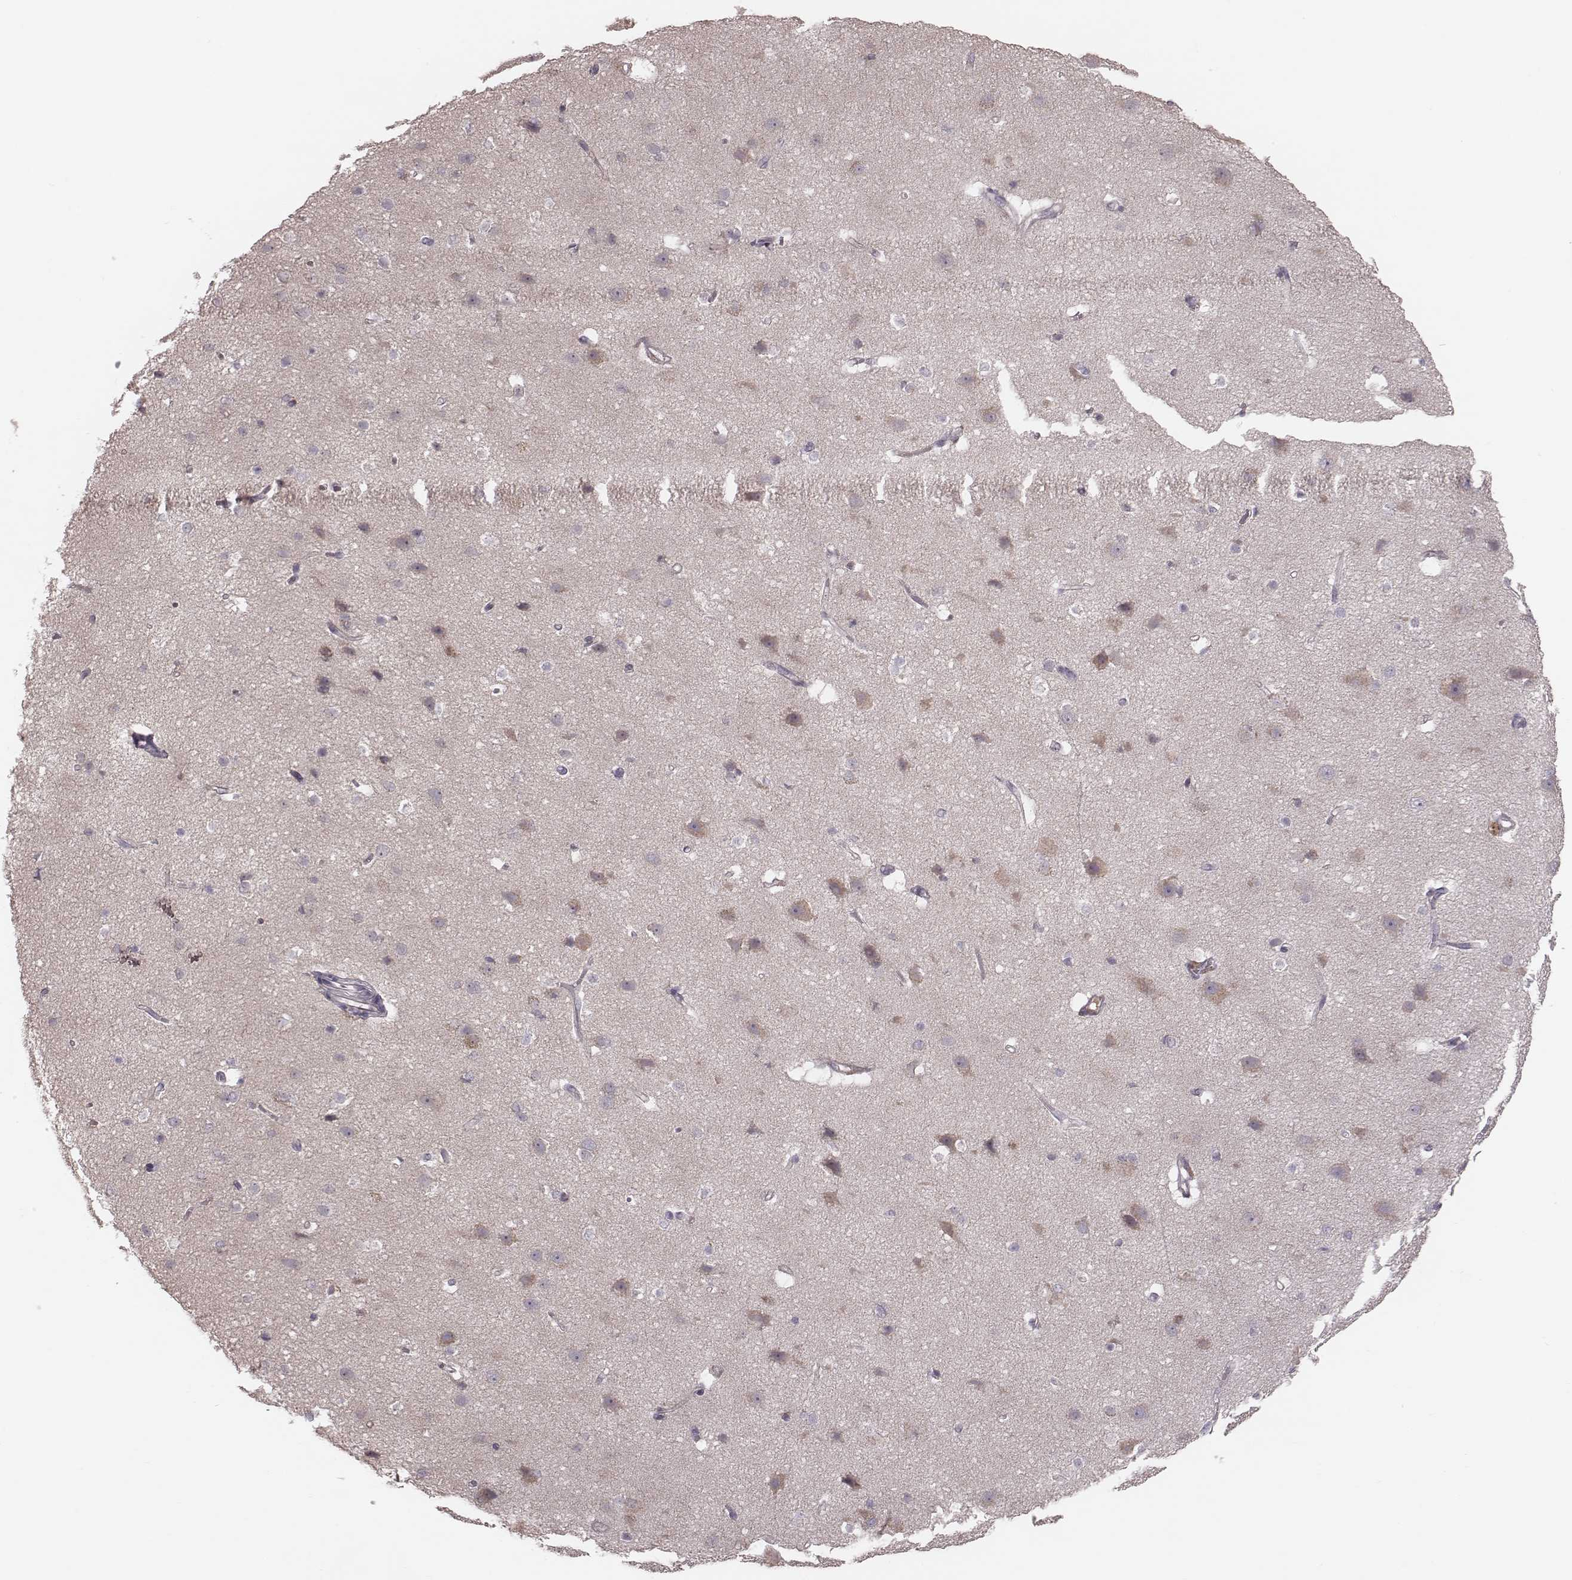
{"staining": {"intensity": "negative", "quantity": "none", "location": "none"}, "tissue": "cerebral cortex", "cell_type": "Endothelial cells", "image_type": "normal", "snomed": [{"axis": "morphology", "description": "Normal tissue, NOS"}, {"axis": "topography", "description": "Cerebral cortex"}], "caption": "The histopathology image displays no significant positivity in endothelial cells of cerebral cortex.", "gene": "MRPS27", "patient": {"sex": "male", "age": 37}}